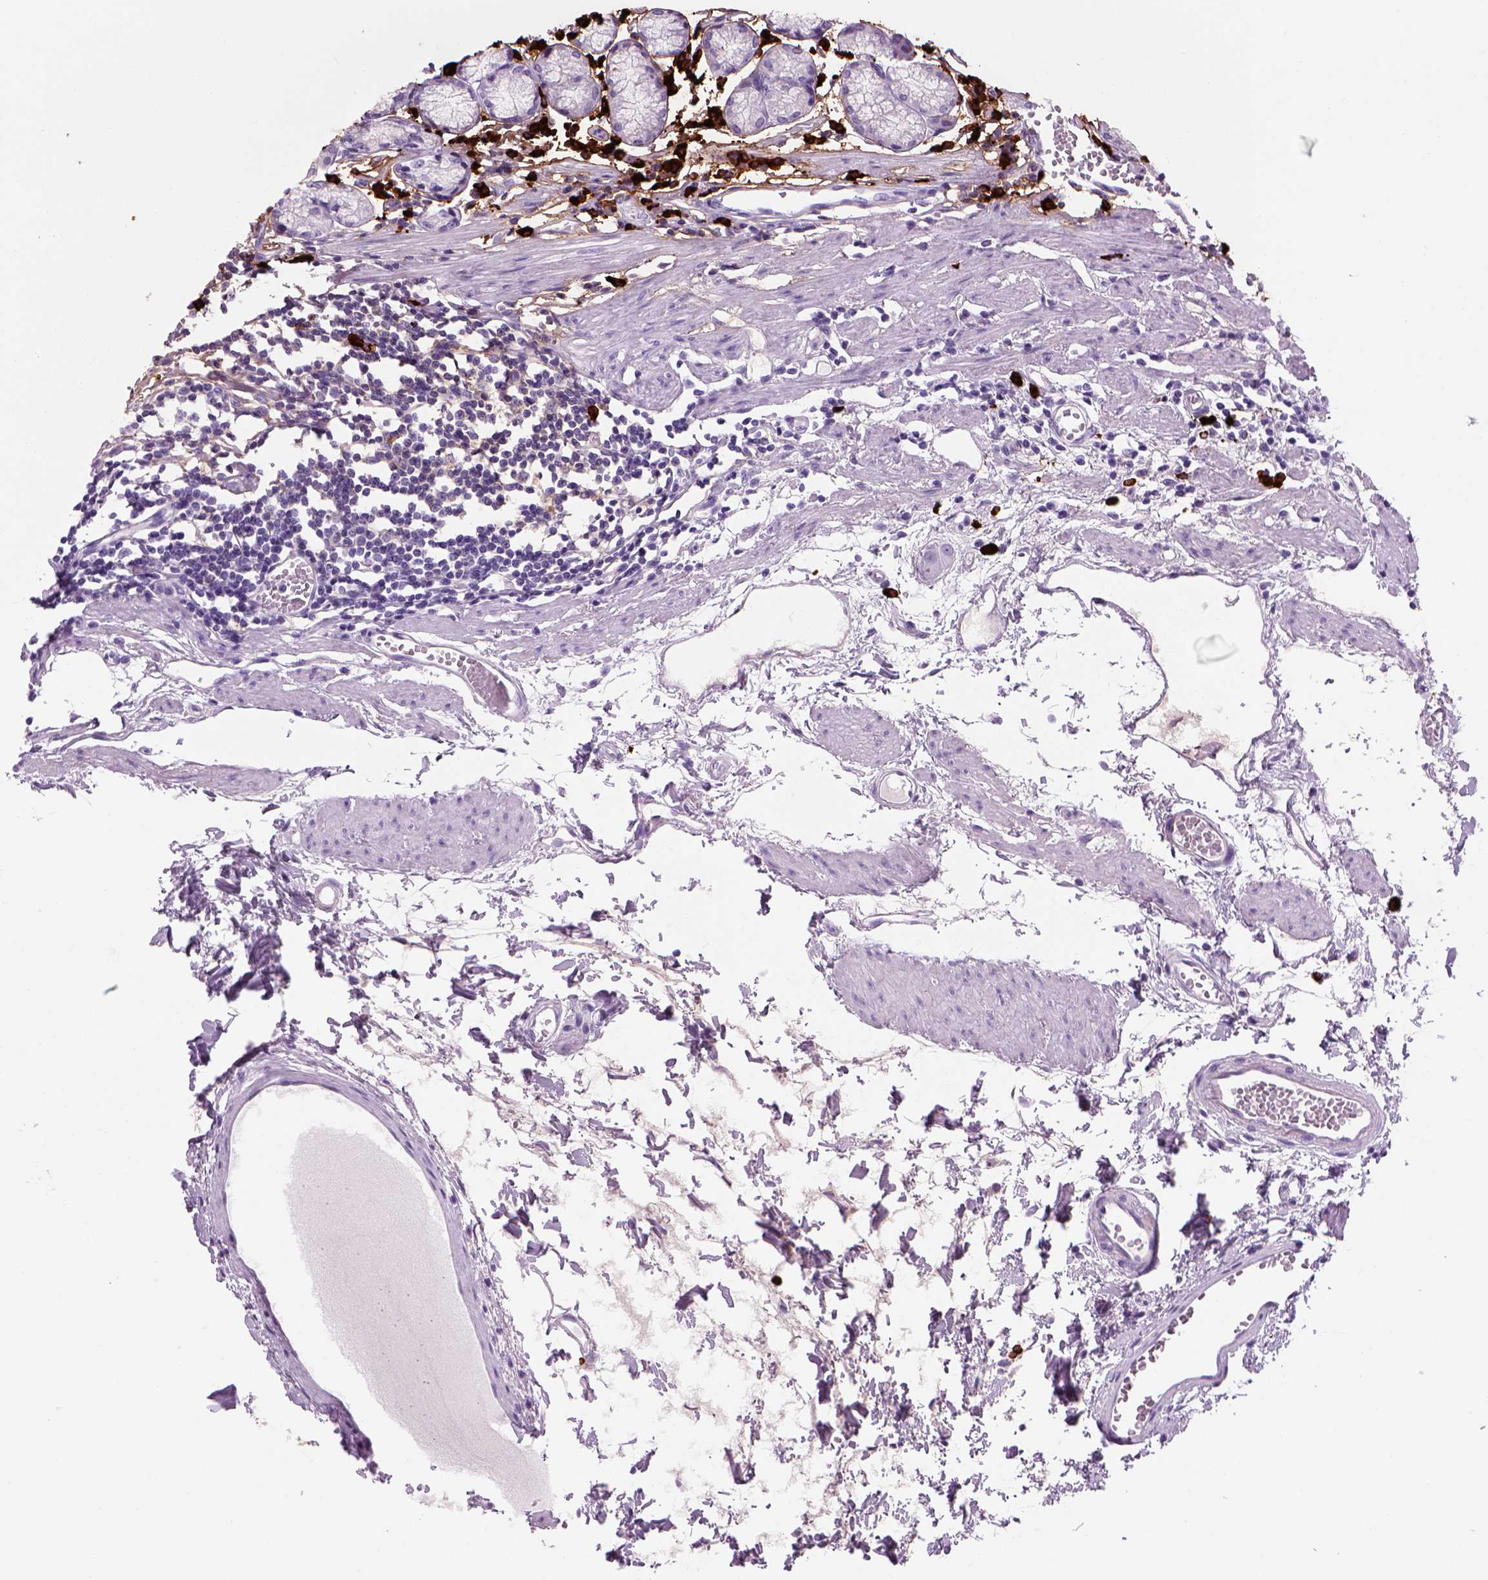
{"staining": {"intensity": "negative", "quantity": "none", "location": "none"}, "tissue": "stomach", "cell_type": "Glandular cells", "image_type": "normal", "snomed": [{"axis": "morphology", "description": "Normal tissue, NOS"}, {"axis": "topography", "description": "Stomach"}], "caption": "Immunohistochemistry image of benign human stomach stained for a protein (brown), which displays no expression in glandular cells.", "gene": "MZB1", "patient": {"sex": "male", "age": 55}}